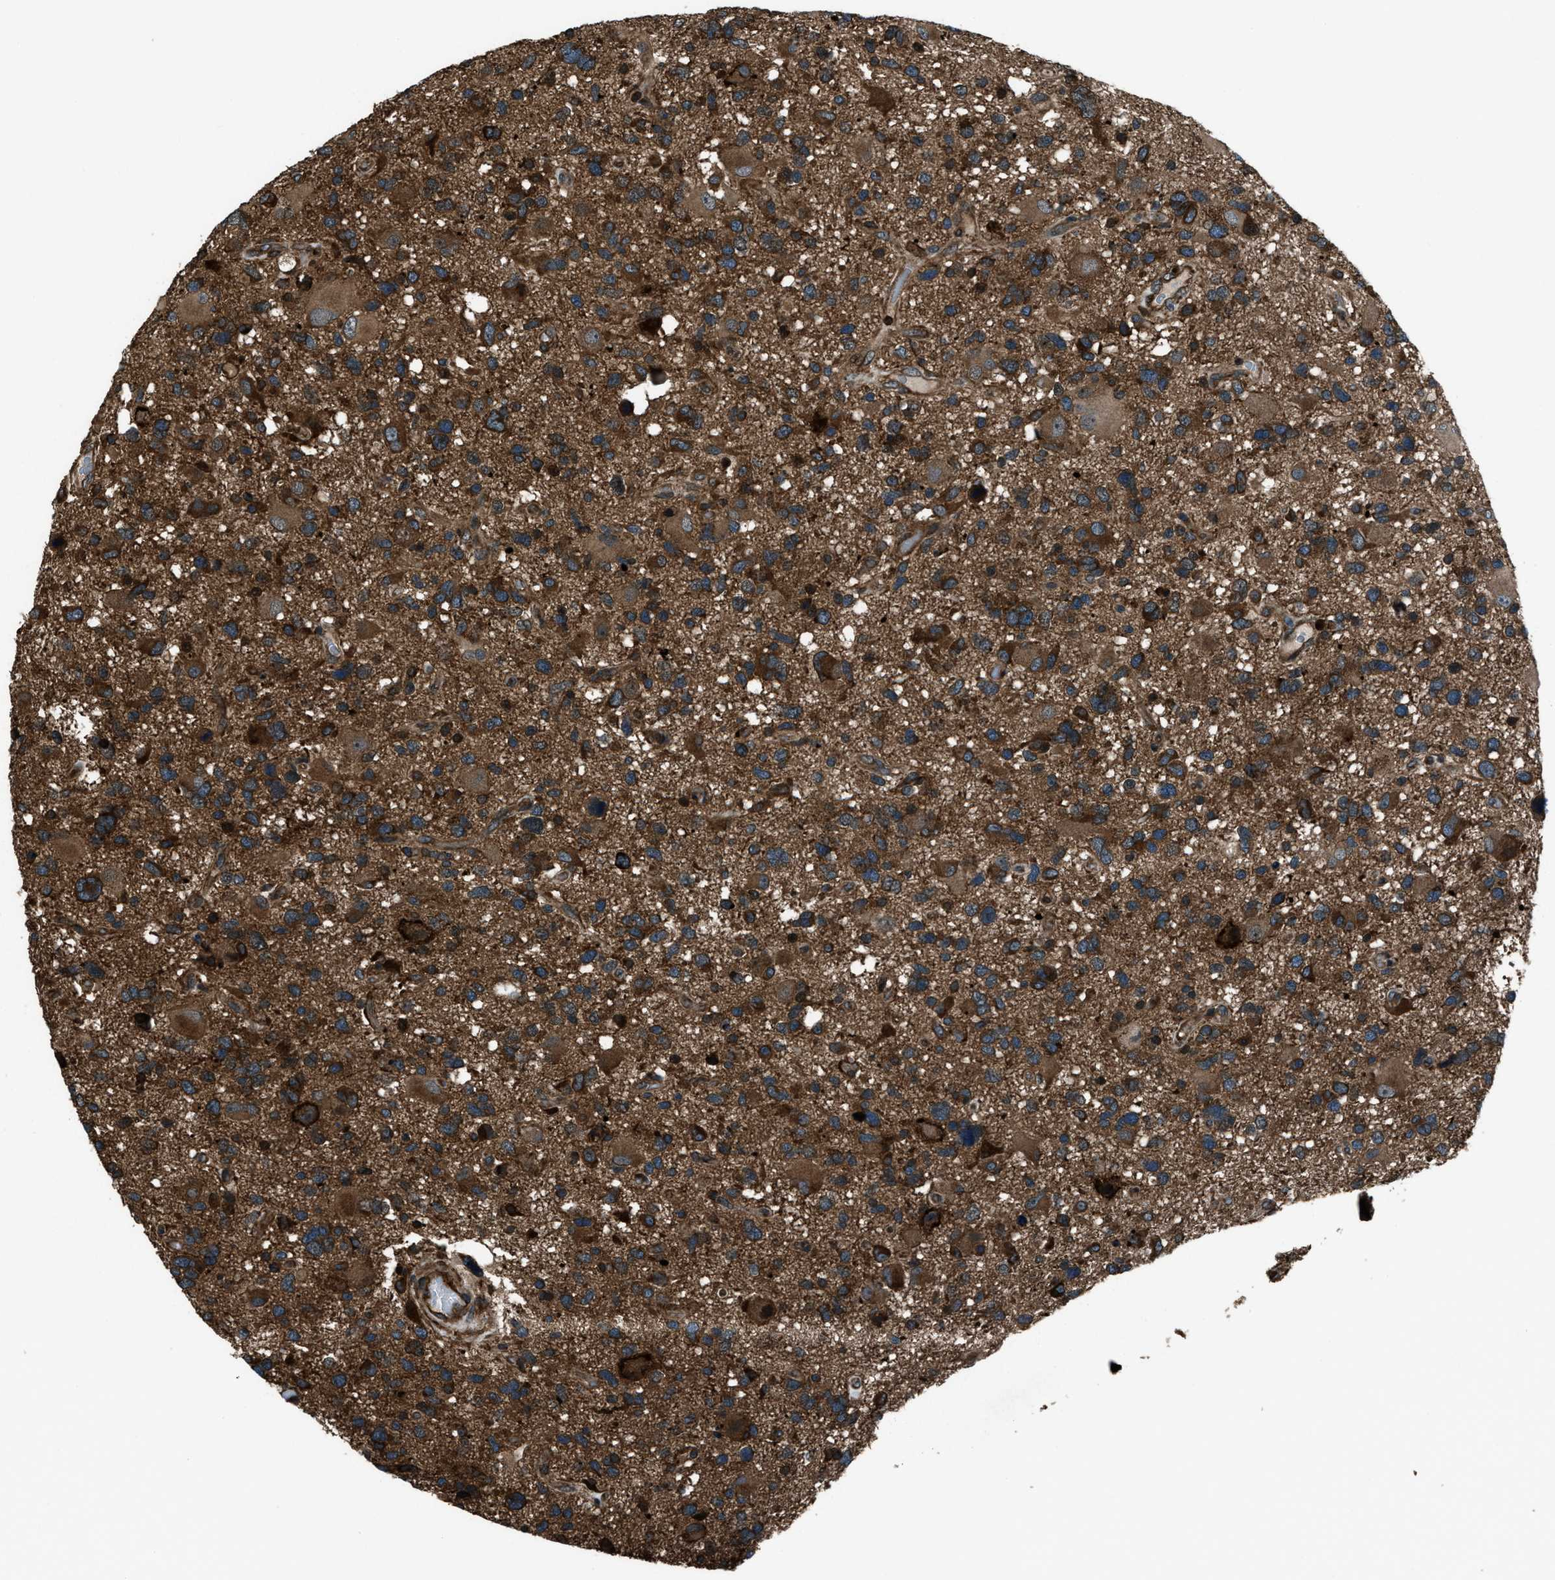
{"staining": {"intensity": "moderate", "quantity": ">75%", "location": "cytoplasmic/membranous"}, "tissue": "glioma", "cell_type": "Tumor cells", "image_type": "cancer", "snomed": [{"axis": "morphology", "description": "Glioma, malignant, High grade"}, {"axis": "topography", "description": "Brain"}], "caption": "This is an image of IHC staining of malignant high-grade glioma, which shows moderate positivity in the cytoplasmic/membranous of tumor cells.", "gene": "SNX30", "patient": {"sex": "male", "age": 33}}